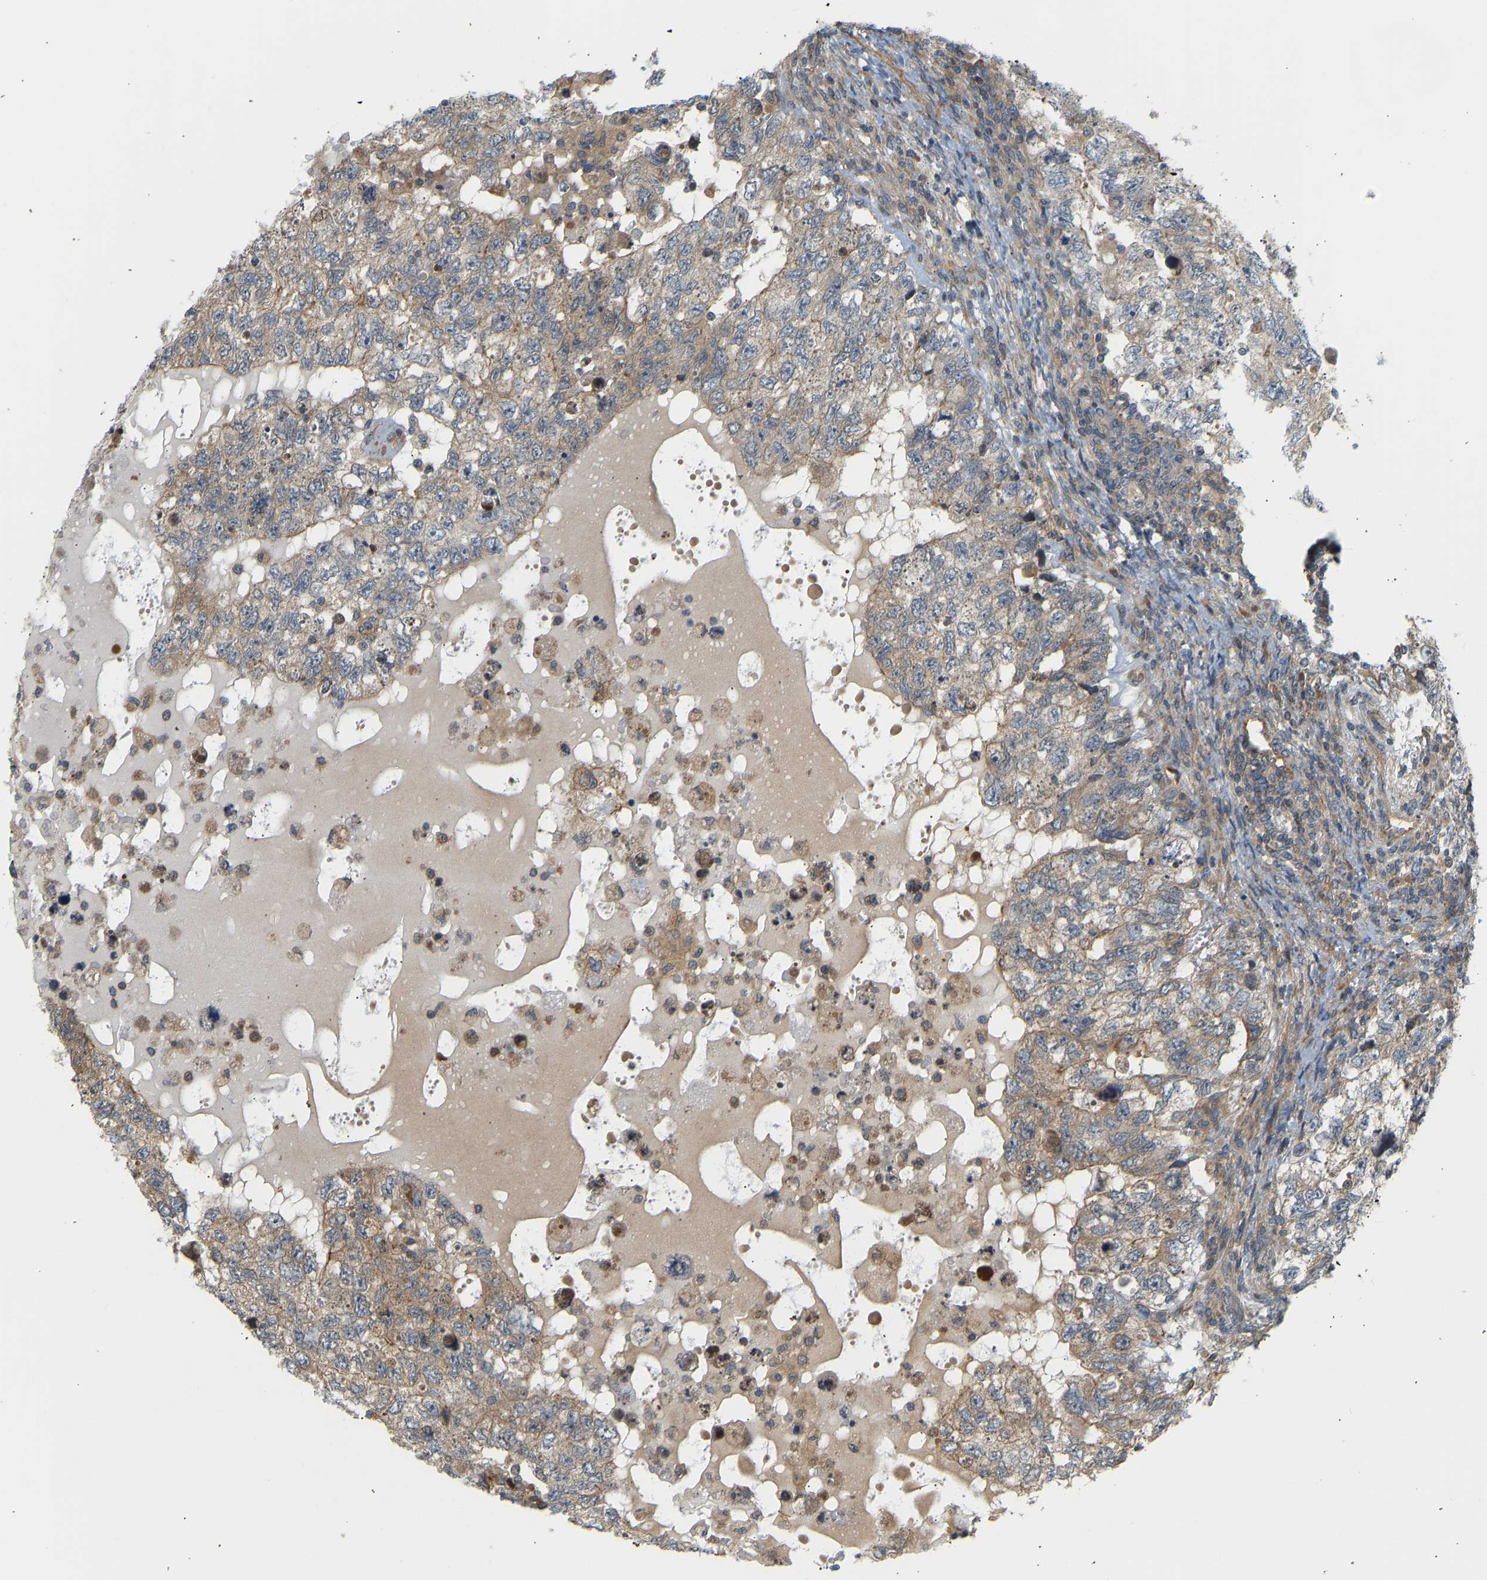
{"staining": {"intensity": "weak", "quantity": "25%-75%", "location": "cytoplasmic/membranous"}, "tissue": "testis cancer", "cell_type": "Tumor cells", "image_type": "cancer", "snomed": [{"axis": "morphology", "description": "Carcinoma, Embryonal, NOS"}, {"axis": "topography", "description": "Testis"}], "caption": "A histopathology image of testis cancer stained for a protein demonstrates weak cytoplasmic/membranous brown staining in tumor cells. The staining was performed using DAB (3,3'-diaminobenzidine), with brown indicating positive protein expression. Nuclei are stained blue with hematoxylin.", "gene": "CEP57", "patient": {"sex": "male", "age": 36}}